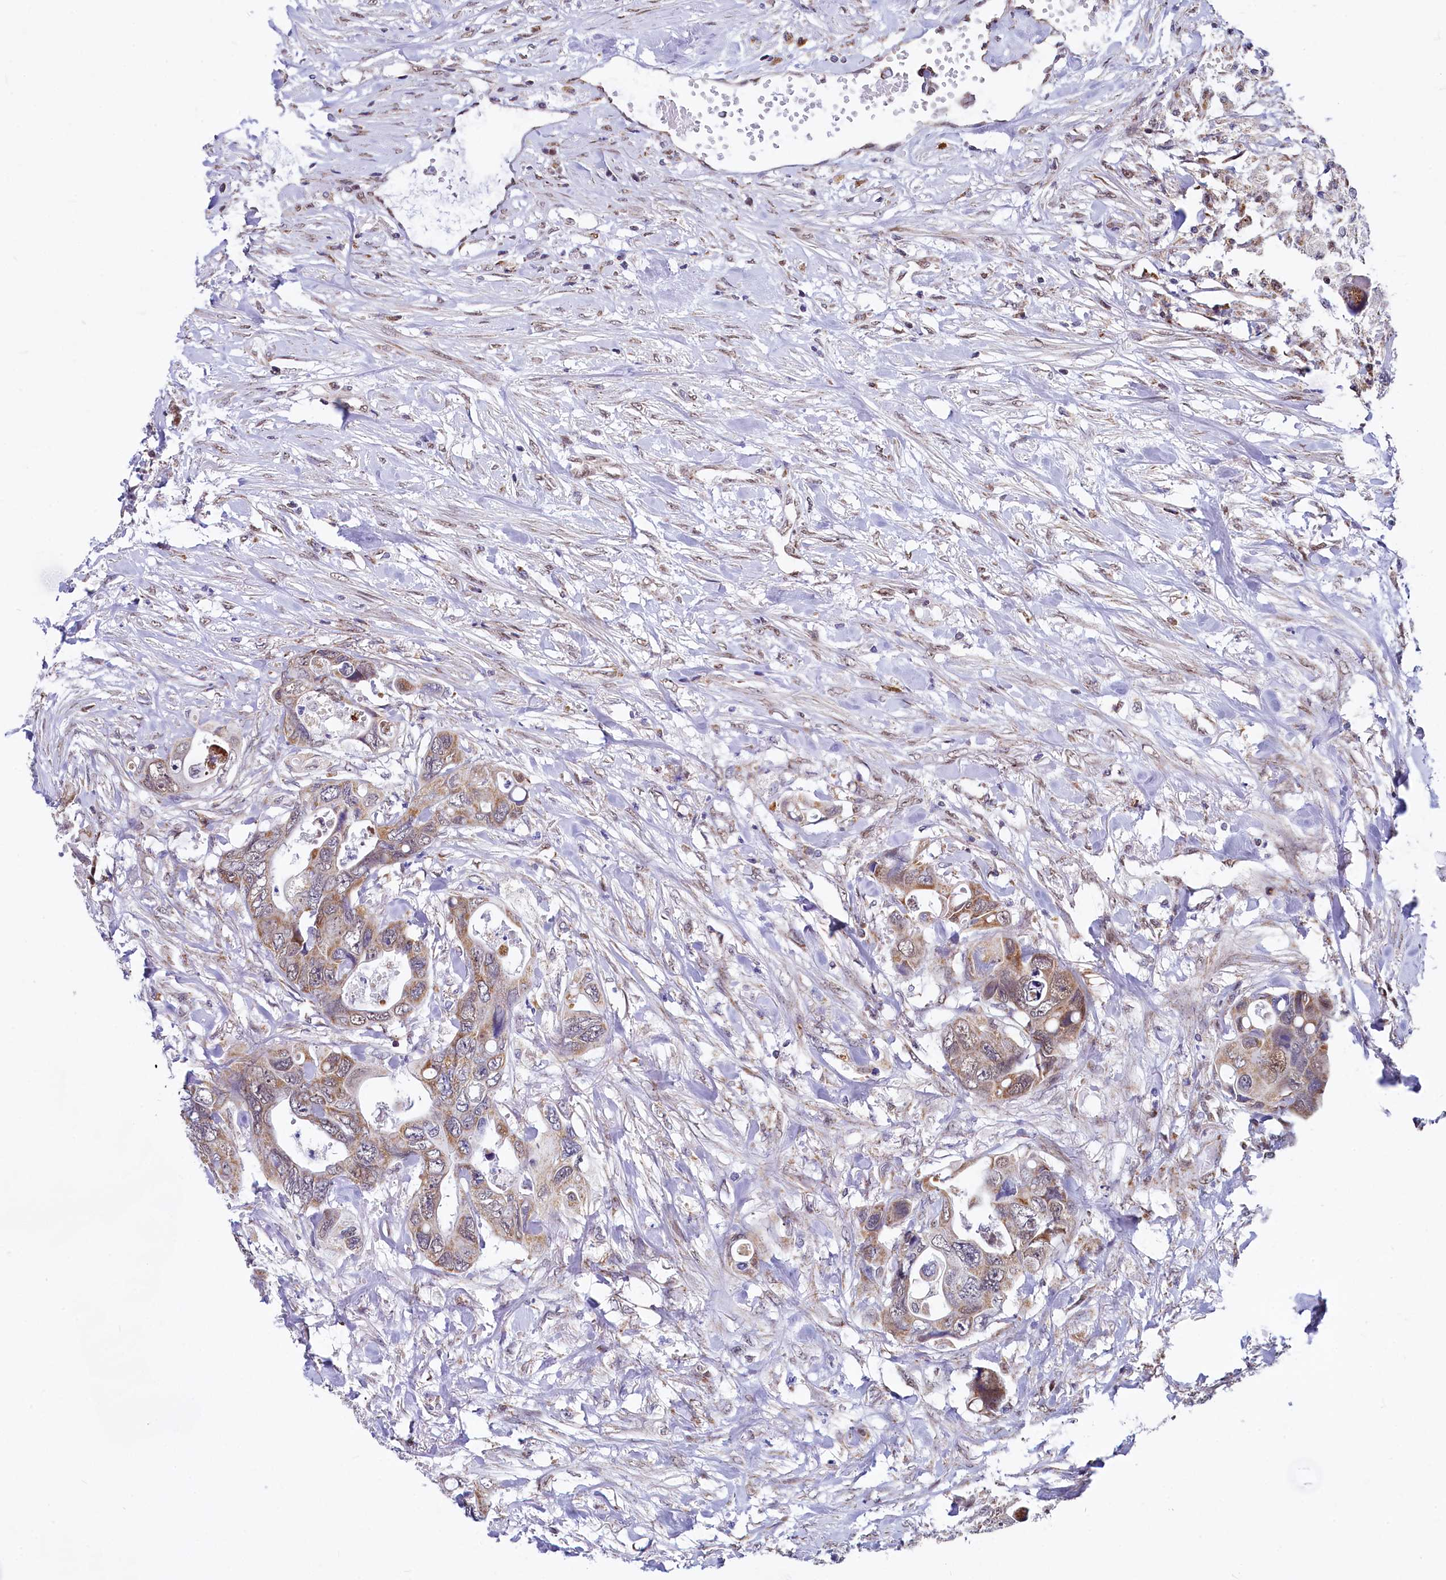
{"staining": {"intensity": "moderate", "quantity": ">75%", "location": "cytoplasmic/membranous,nuclear"}, "tissue": "colorectal cancer", "cell_type": "Tumor cells", "image_type": "cancer", "snomed": [{"axis": "morphology", "description": "Adenocarcinoma, NOS"}, {"axis": "topography", "description": "Rectum"}], "caption": "Immunohistochemistry (IHC) (DAB (3,3'-diaminobenzidine)) staining of colorectal cancer shows moderate cytoplasmic/membranous and nuclear protein staining in approximately >75% of tumor cells. (DAB = brown stain, brightfield microscopy at high magnification).", "gene": "MORN3", "patient": {"sex": "male", "age": 57}}